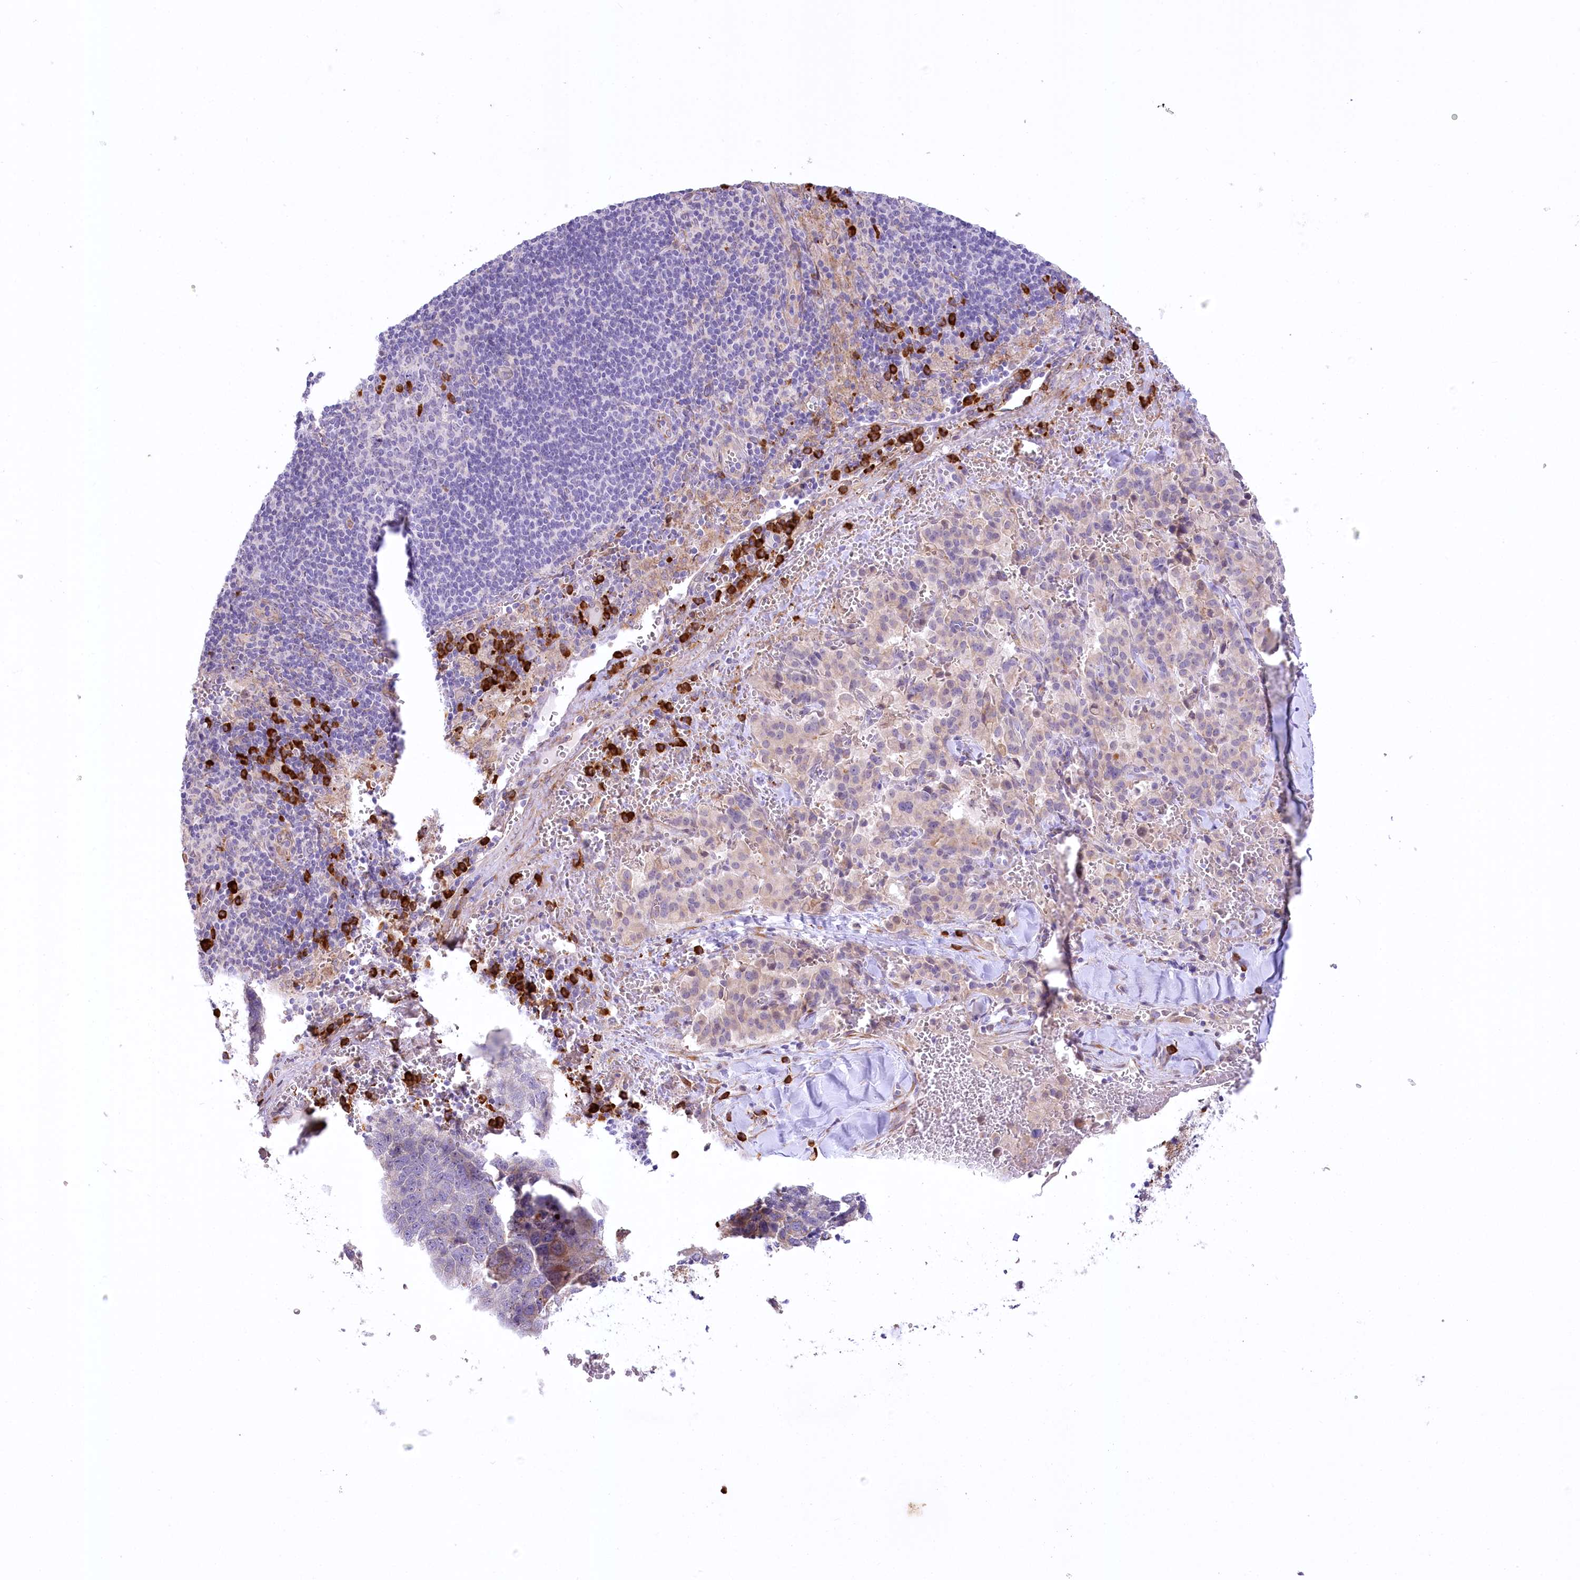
{"staining": {"intensity": "weak", "quantity": "25%-75%", "location": "cytoplasmic/membranous"}, "tissue": "pancreatic cancer", "cell_type": "Tumor cells", "image_type": "cancer", "snomed": [{"axis": "morphology", "description": "Adenocarcinoma, NOS"}, {"axis": "topography", "description": "Pancreas"}], "caption": "Immunohistochemical staining of pancreatic cancer (adenocarcinoma) exhibits low levels of weak cytoplasmic/membranous staining in approximately 25%-75% of tumor cells. (DAB = brown stain, brightfield microscopy at high magnification).", "gene": "NCKAP5", "patient": {"sex": "male", "age": 65}}